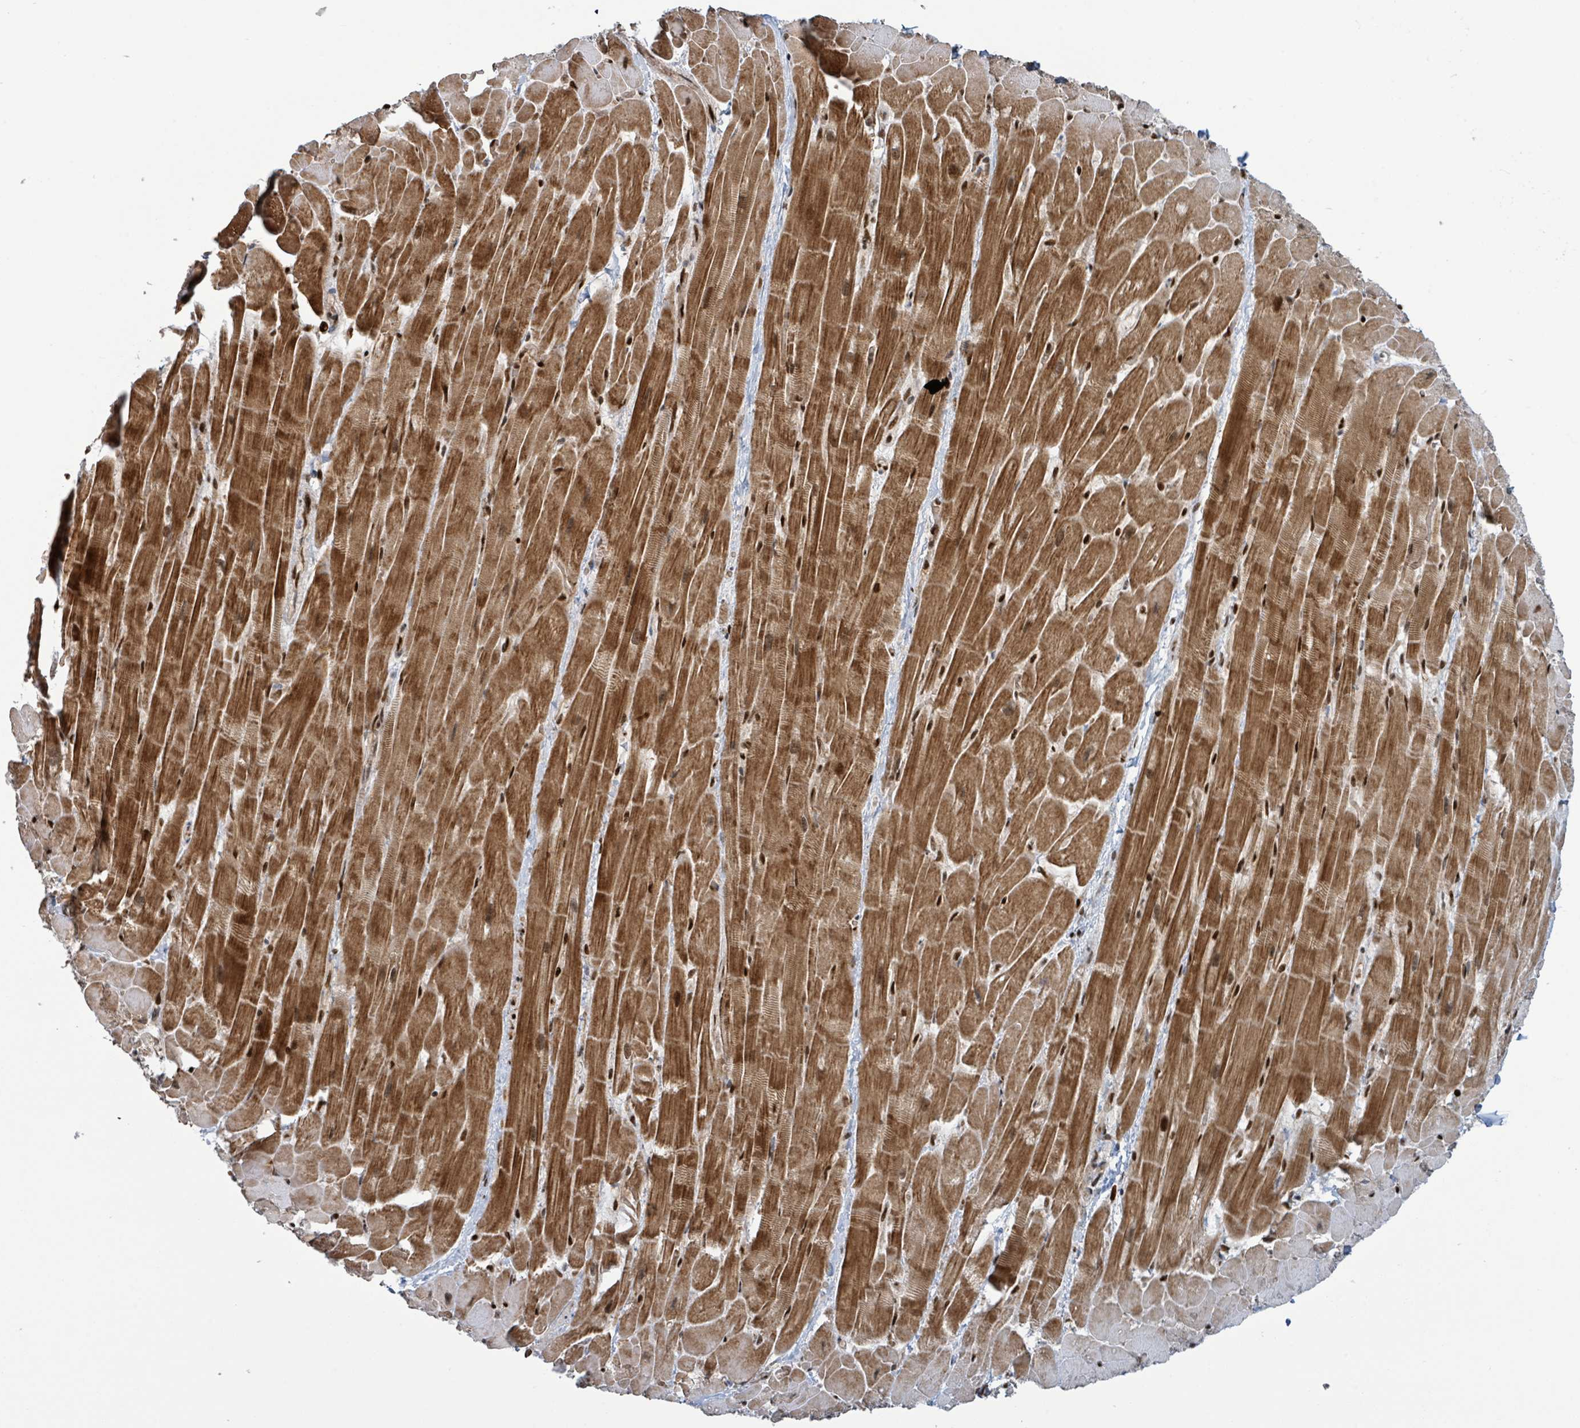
{"staining": {"intensity": "strong", "quantity": "25%-75%", "location": "cytoplasmic/membranous,nuclear"}, "tissue": "heart muscle", "cell_type": "Cardiomyocytes", "image_type": "normal", "snomed": [{"axis": "morphology", "description": "Normal tissue, NOS"}, {"axis": "topography", "description": "Heart"}], "caption": "An image showing strong cytoplasmic/membranous,nuclear staining in about 25%-75% of cardiomyocytes in normal heart muscle, as visualized by brown immunohistochemical staining.", "gene": "KLF3", "patient": {"sex": "male", "age": 37}}